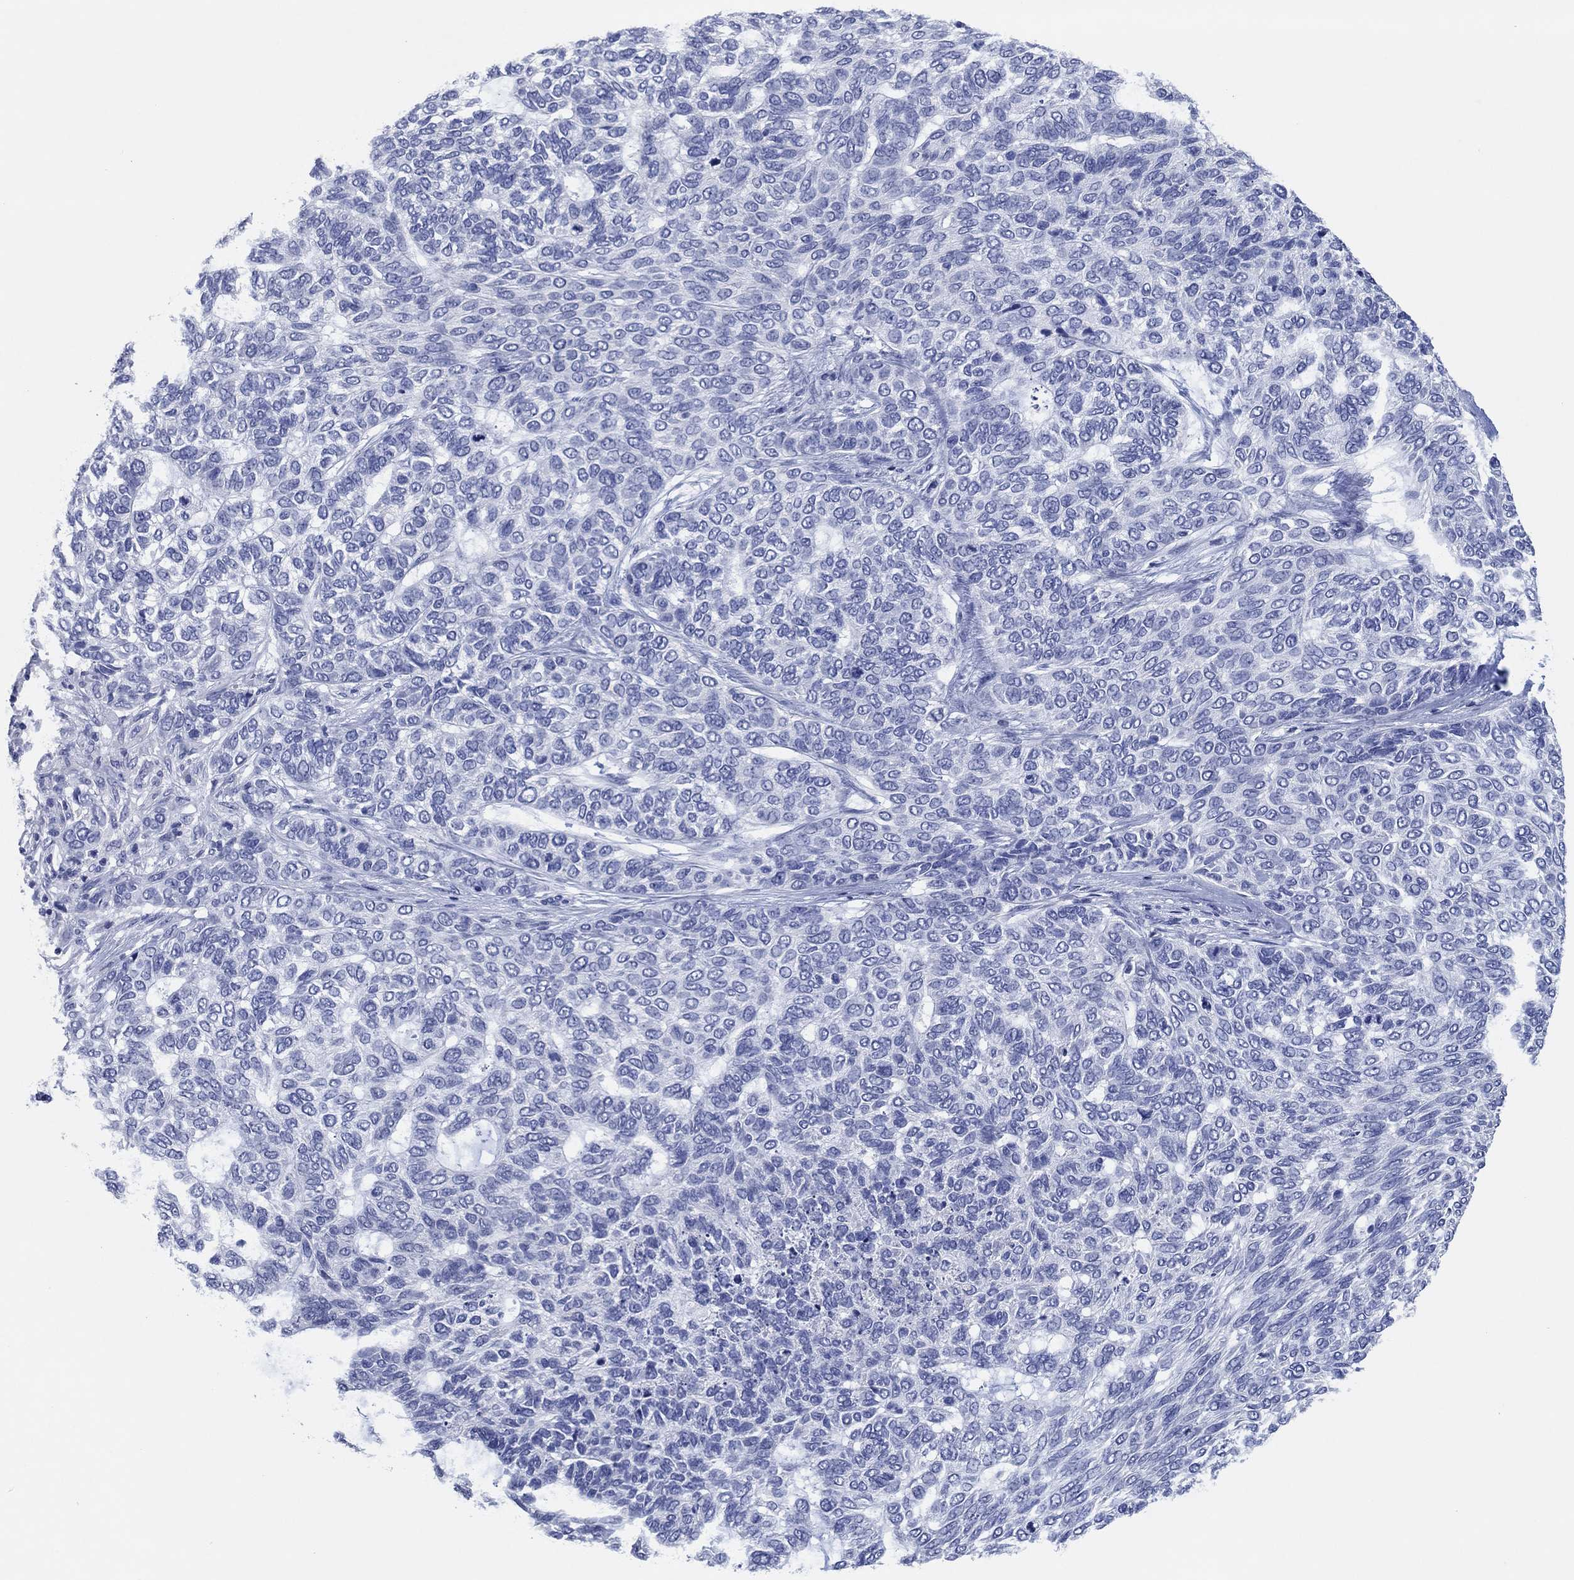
{"staining": {"intensity": "negative", "quantity": "none", "location": "none"}, "tissue": "skin cancer", "cell_type": "Tumor cells", "image_type": "cancer", "snomed": [{"axis": "morphology", "description": "Basal cell carcinoma"}, {"axis": "topography", "description": "Skin"}], "caption": "This photomicrograph is of skin cancer stained with IHC to label a protein in brown with the nuclei are counter-stained blue. There is no staining in tumor cells.", "gene": "POU5F1", "patient": {"sex": "female", "age": 65}}